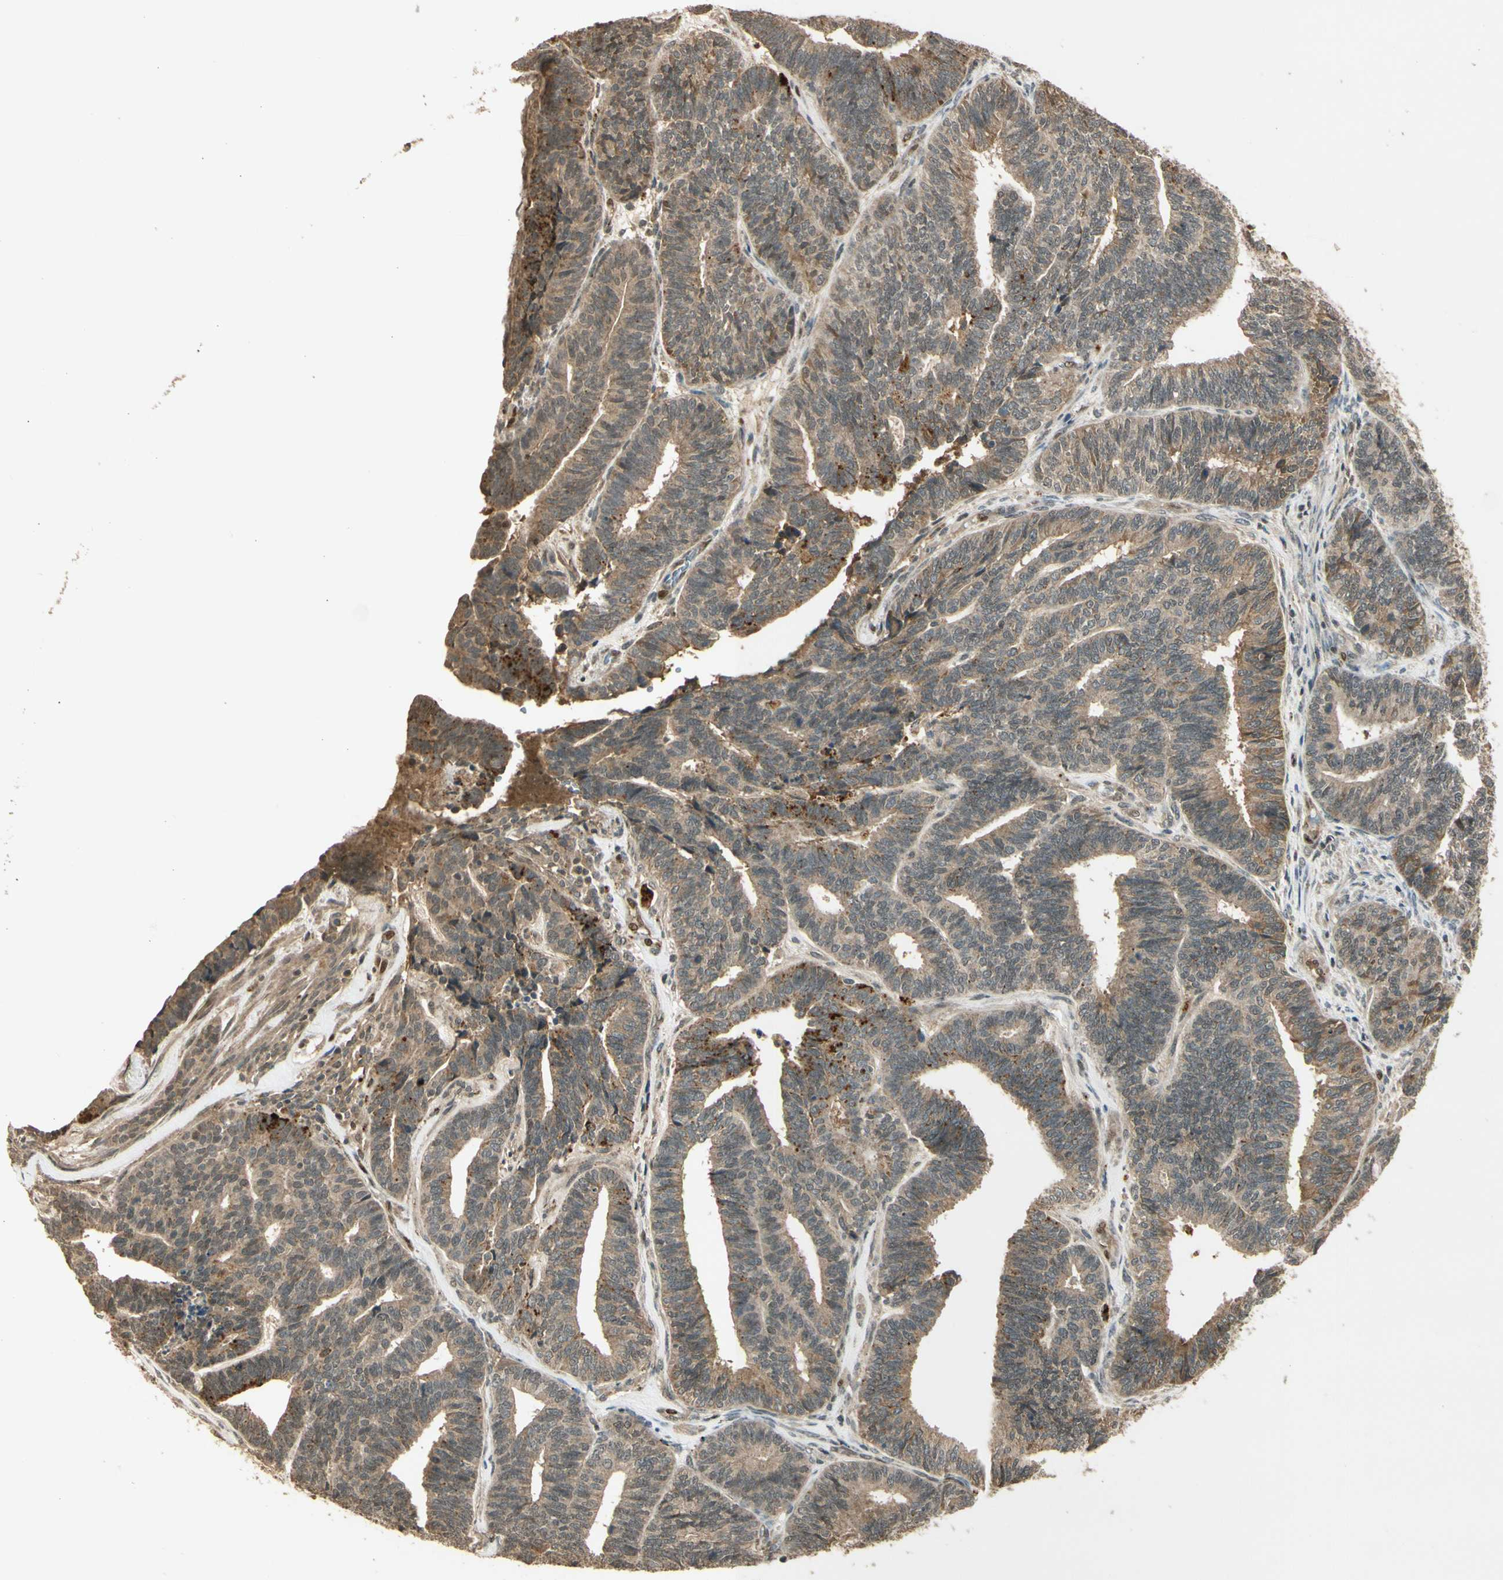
{"staining": {"intensity": "moderate", "quantity": "<25%", "location": "cytoplasmic/membranous"}, "tissue": "endometrial cancer", "cell_type": "Tumor cells", "image_type": "cancer", "snomed": [{"axis": "morphology", "description": "Adenocarcinoma, NOS"}, {"axis": "topography", "description": "Endometrium"}], "caption": "Adenocarcinoma (endometrial) stained with IHC shows moderate cytoplasmic/membranous expression in about <25% of tumor cells.", "gene": "GMEB2", "patient": {"sex": "female", "age": 70}}